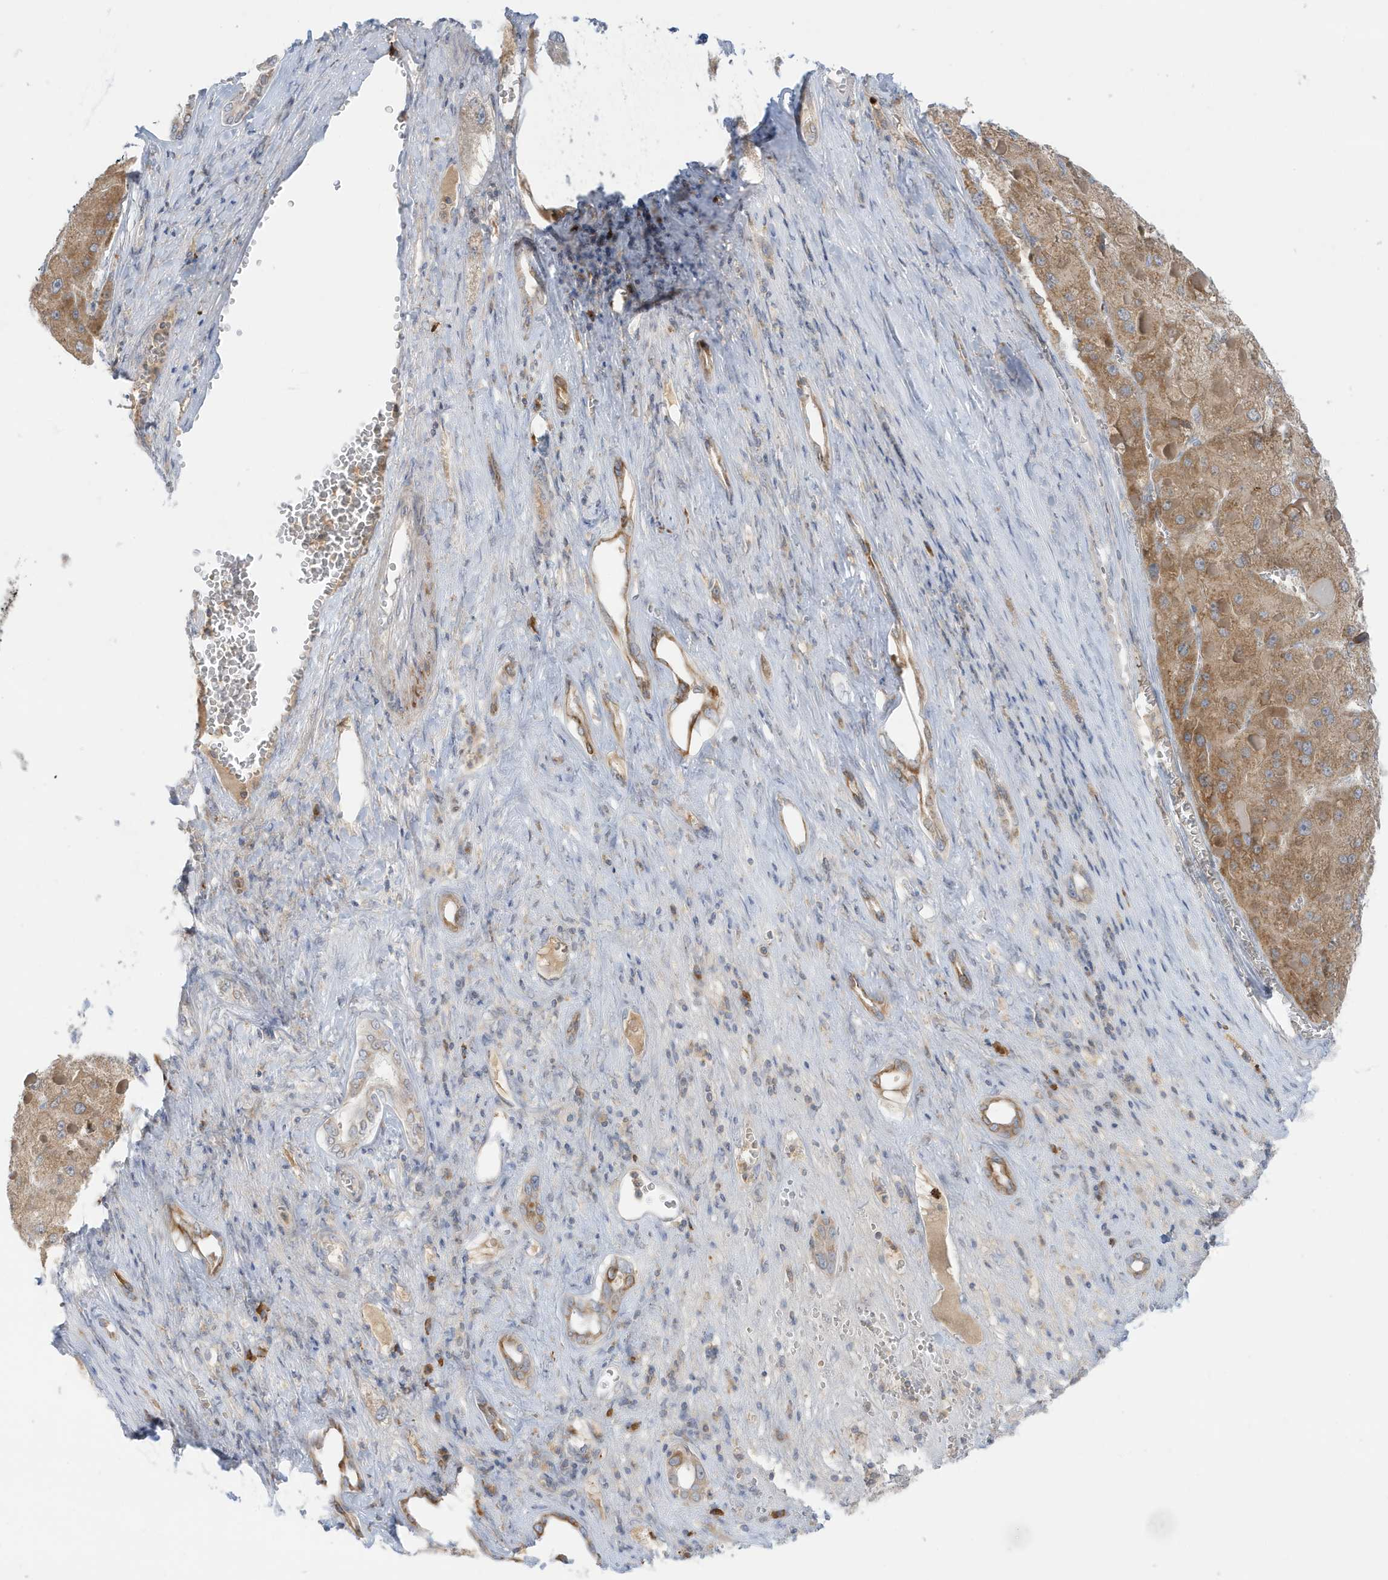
{"staining": {"intensity": "moderate", "quantity": ">75%", "location": "cytoplasmic/membranous"}, "tissue": "liver cancer", "cell_type": "Tumor cells", "image_type": "cancer", "snomed": [{"axis": "morphology", "description": "Carcinoma, Hepatocellular, NOS"}, {"axis": "topography", "description": "Liver"}], "caption": "Tumor cells display moderate cytoplasmic/membranous staining in approximately >75% of cells in liver hepatocellular carcinoma.", "gene": "NPPC", "patient": {"sex": "female", "age": 73}}